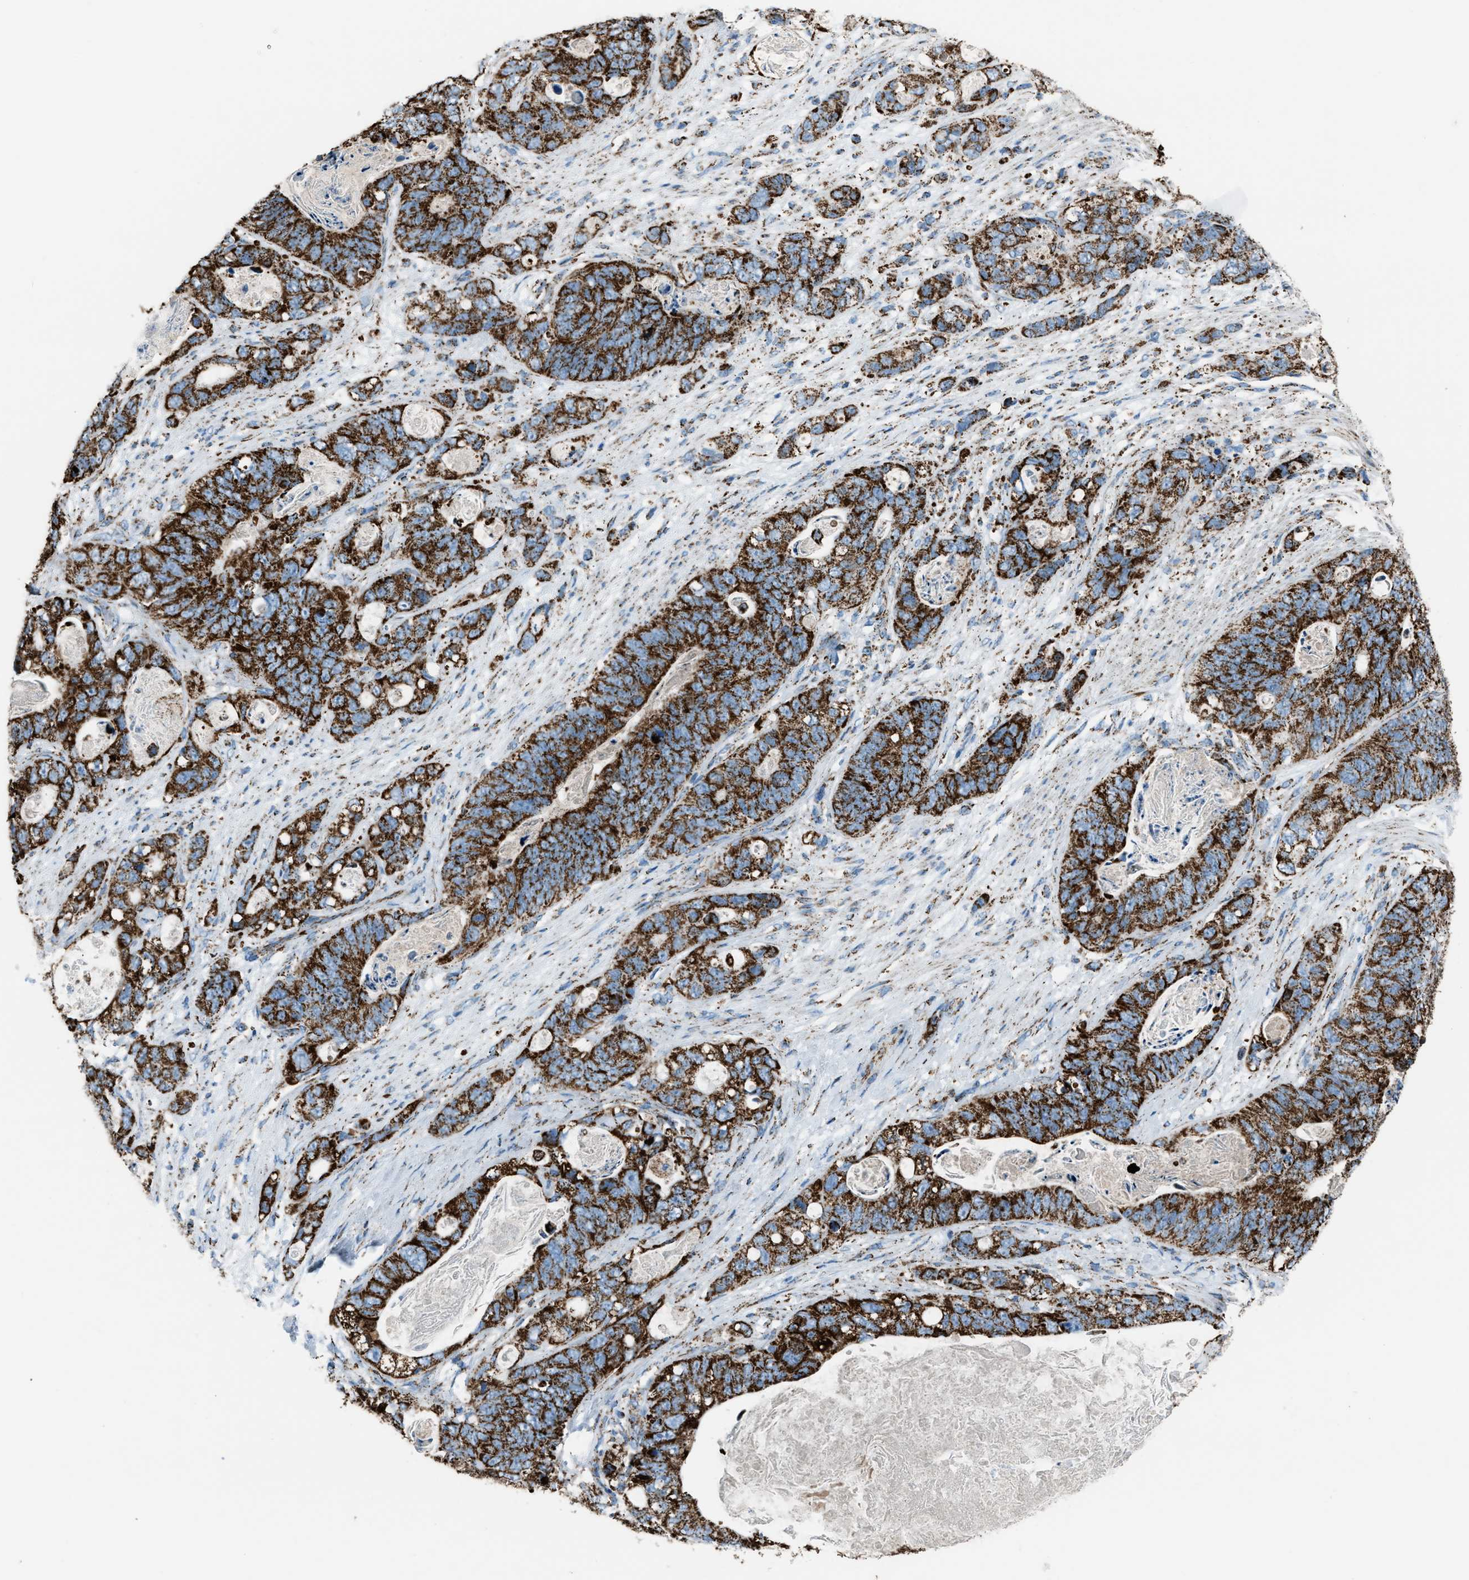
{"staining": {"intensity": "strong", "quantity": ">75%", "location": "cytoplasmic/membranous"}, "tissue": "stomach cancer", "cell_type": "Tumor cells", "image_type": "cancer", "snomed": [{"axis": "morphology", "description": "Normal tissue, NOS"}, {"axis": "morphology", "description": "Adenocarcinoma, NOS"}, {"axis": "topography", "description": "Stomach"}], "caption": "Immunohistochemical staining of stomach adenocarcinoma exhibits high levels of strong cytoplasmic/membranous staining in approximately >75% of tumor cells.", "gene": "MDH2", "patient": {"sex": "female", "age": 89}}